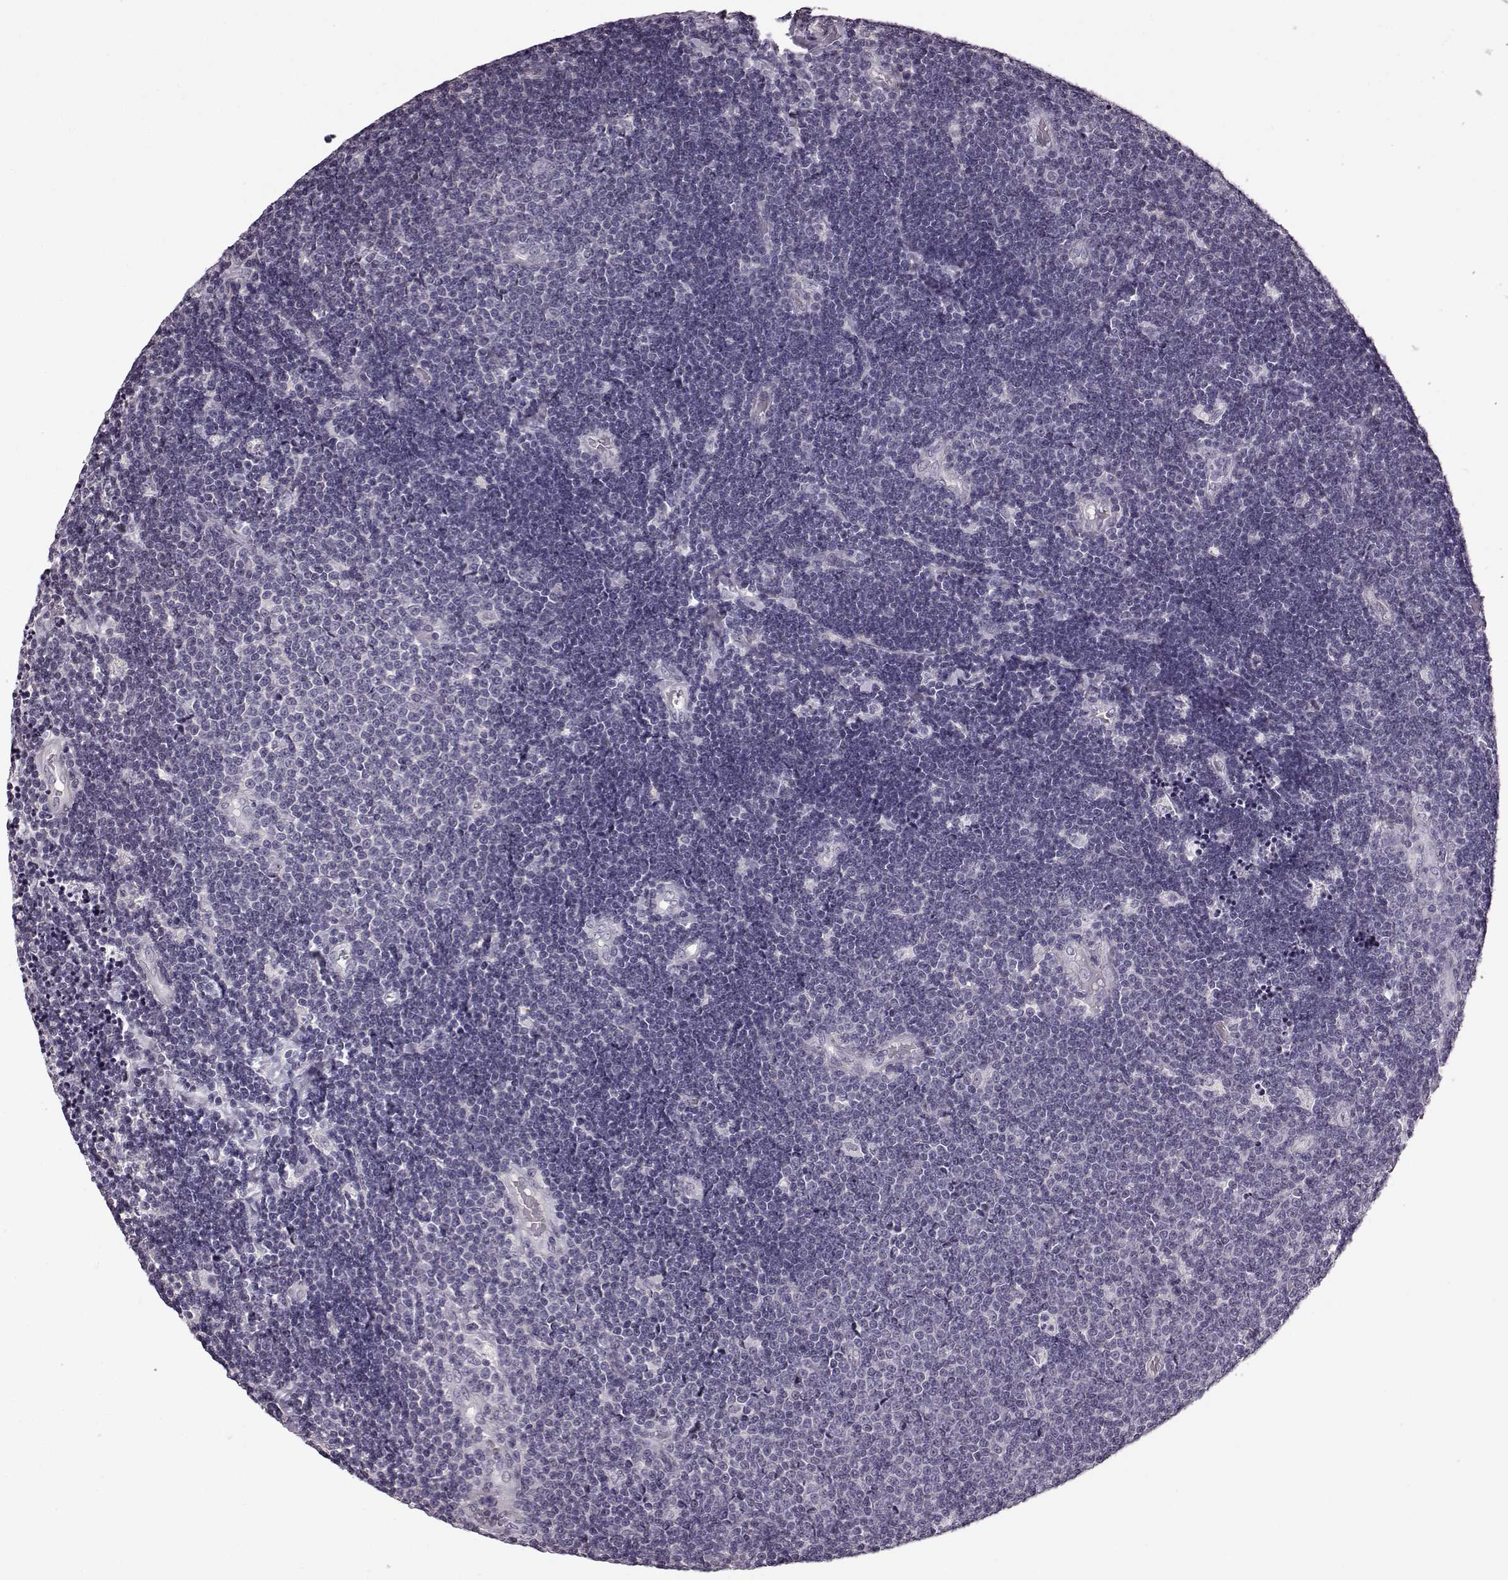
{"staining": {"intensity": "negative", "quantity": "none", "location": "none"}, "tissue": "lymphoma", "cell_type": "Tumor cells", "image_type": "cancer", "snomed": [{"axis": "morphology", "description": "Malignant lymphoma, non-Hodgkin's type, Low grade"}, {"axis": "topography", "description": "Brain"}], "caption": "Immunohistochemistry of human lymphoma reveals no positivity in tumor cells. (IHC, brightfield microscopy, high magnification).", "gene": "SLCO3A1", "patient": {"sex": "female", "age": 66}}